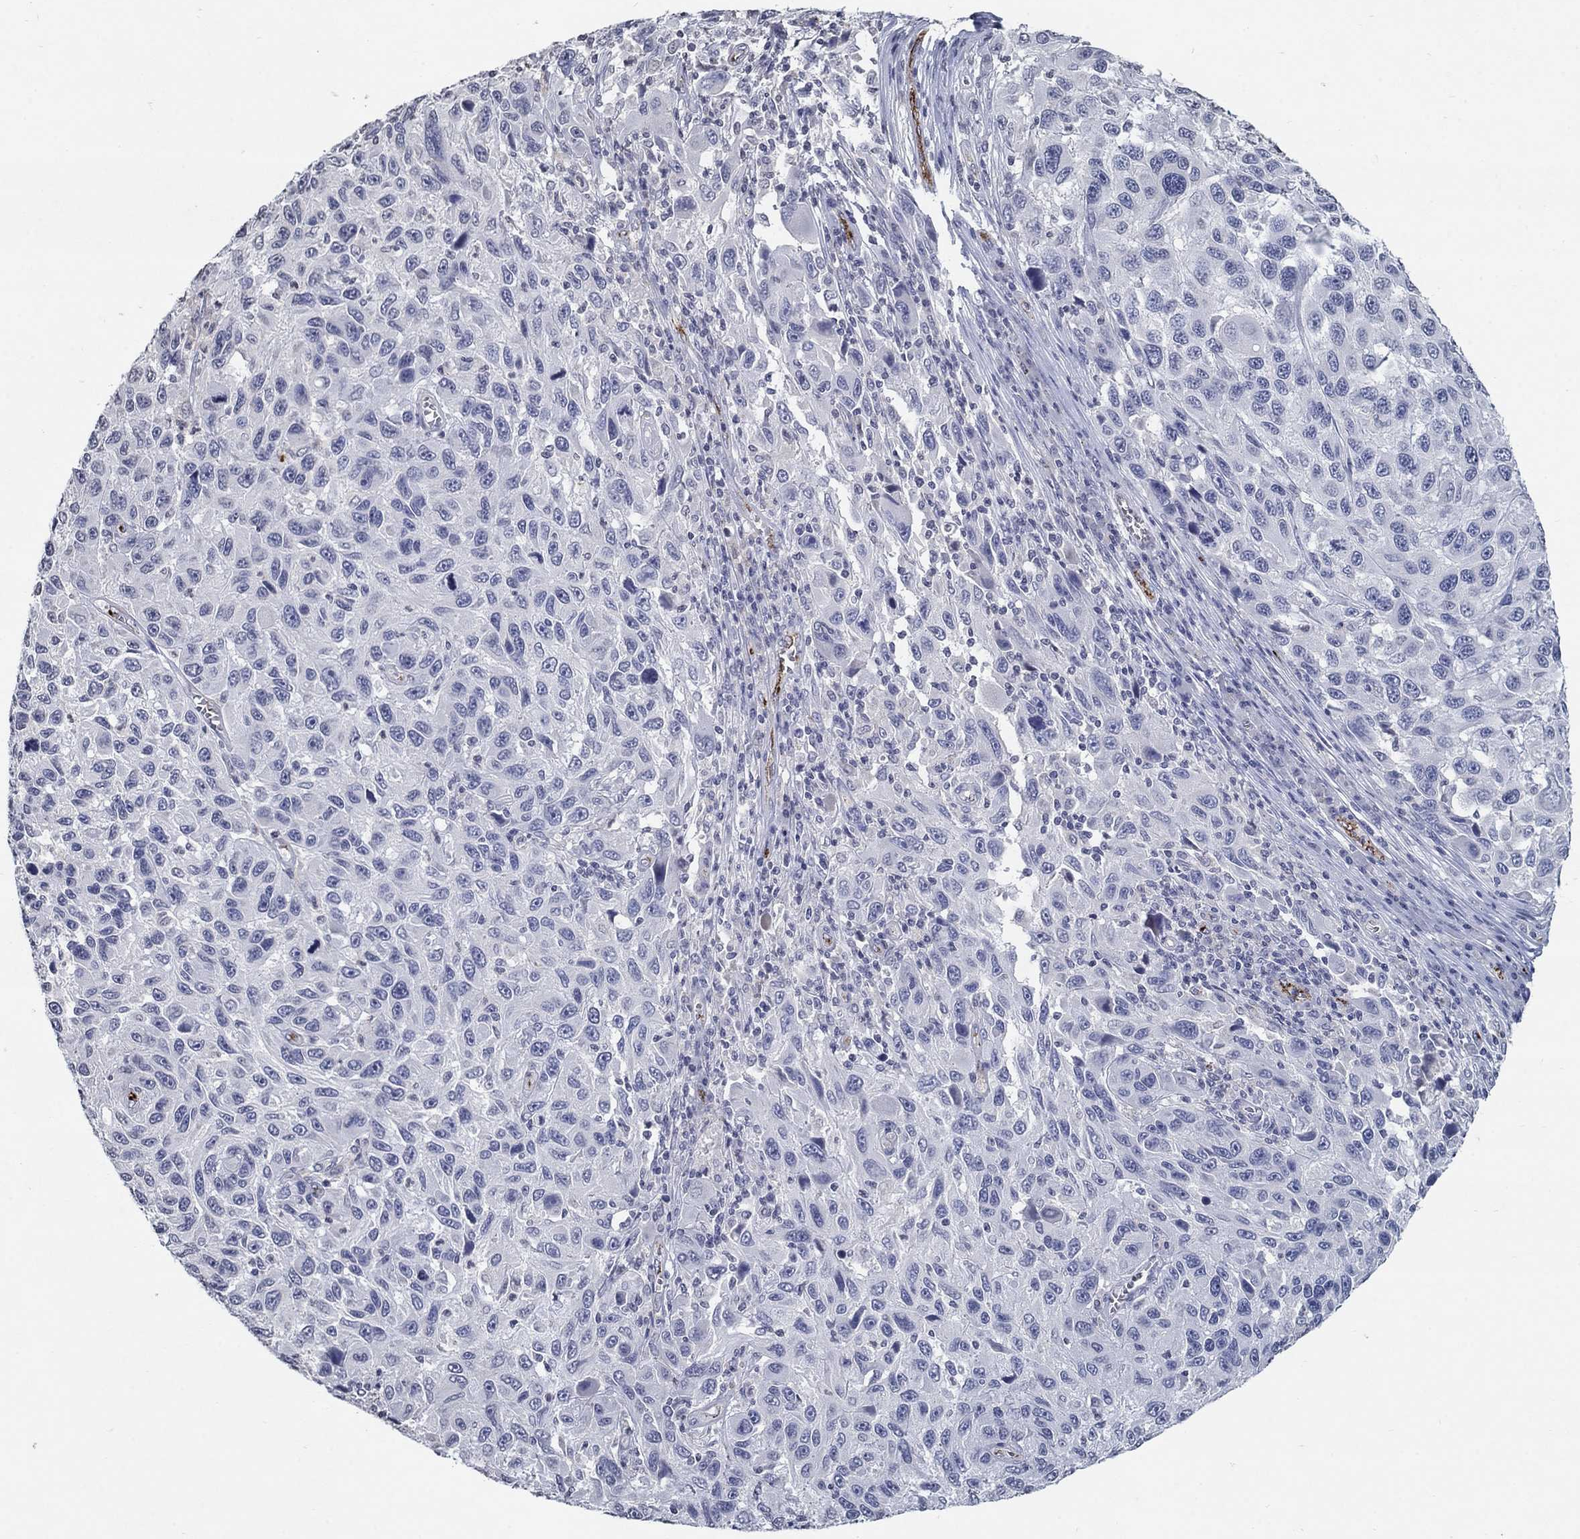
{"staining": {"intensity": "negative", "quantity": "none", "location": "none"}, "tissue": "melanoma", "cell_type": "Tumor cells", "image_type": "cancer", "snomed": [{"axis": "morphology", "description": "Malignant melanoma, NOS"}, {"axis": "topography", "description": "Skin"}], "caption": "IHC histopathology image of human malignant melanoma stained for a protein (brown), which exhibits no staining in tumor cells.", "gene": "TINAG", "patient": {"sex": "male", "age": 53}}